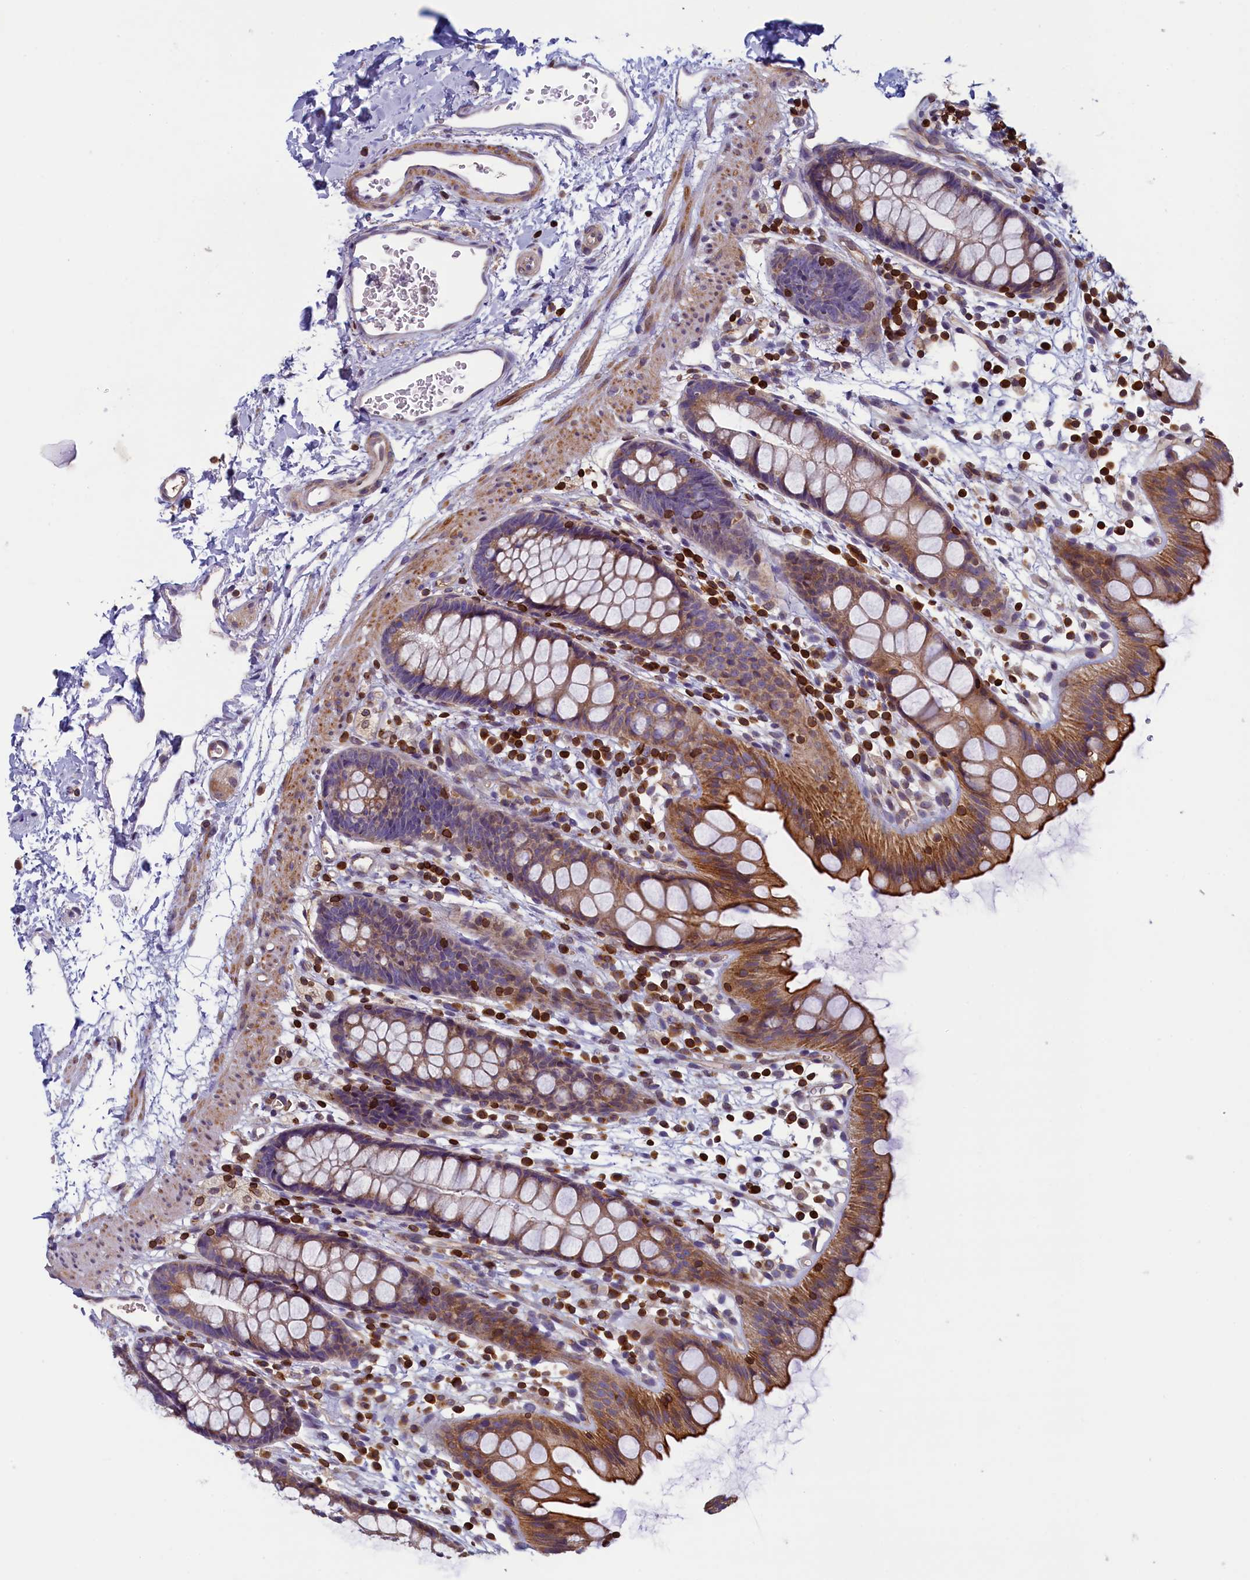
{"staining": {"intensity": "moderate", "quantity": ">75%", "location": "cytoplasmic/membranous"}, "tissue": "rectum", "cell_type": "Glandular cells", "image_type": "normal", "snomed": [{"axis": "morphology", "description": "Normal tissue, NOS"}, {"axis": "topography", "description": "Rectum"}], "caption": "Immunohistochemical staining of benign rectum displays medium levels of moderate cytoplasmic/membranous positivity in about >75% of glandular cells.", "gene": "TRAF3IP3", "patient": {"sex": "female", "age": 65}}